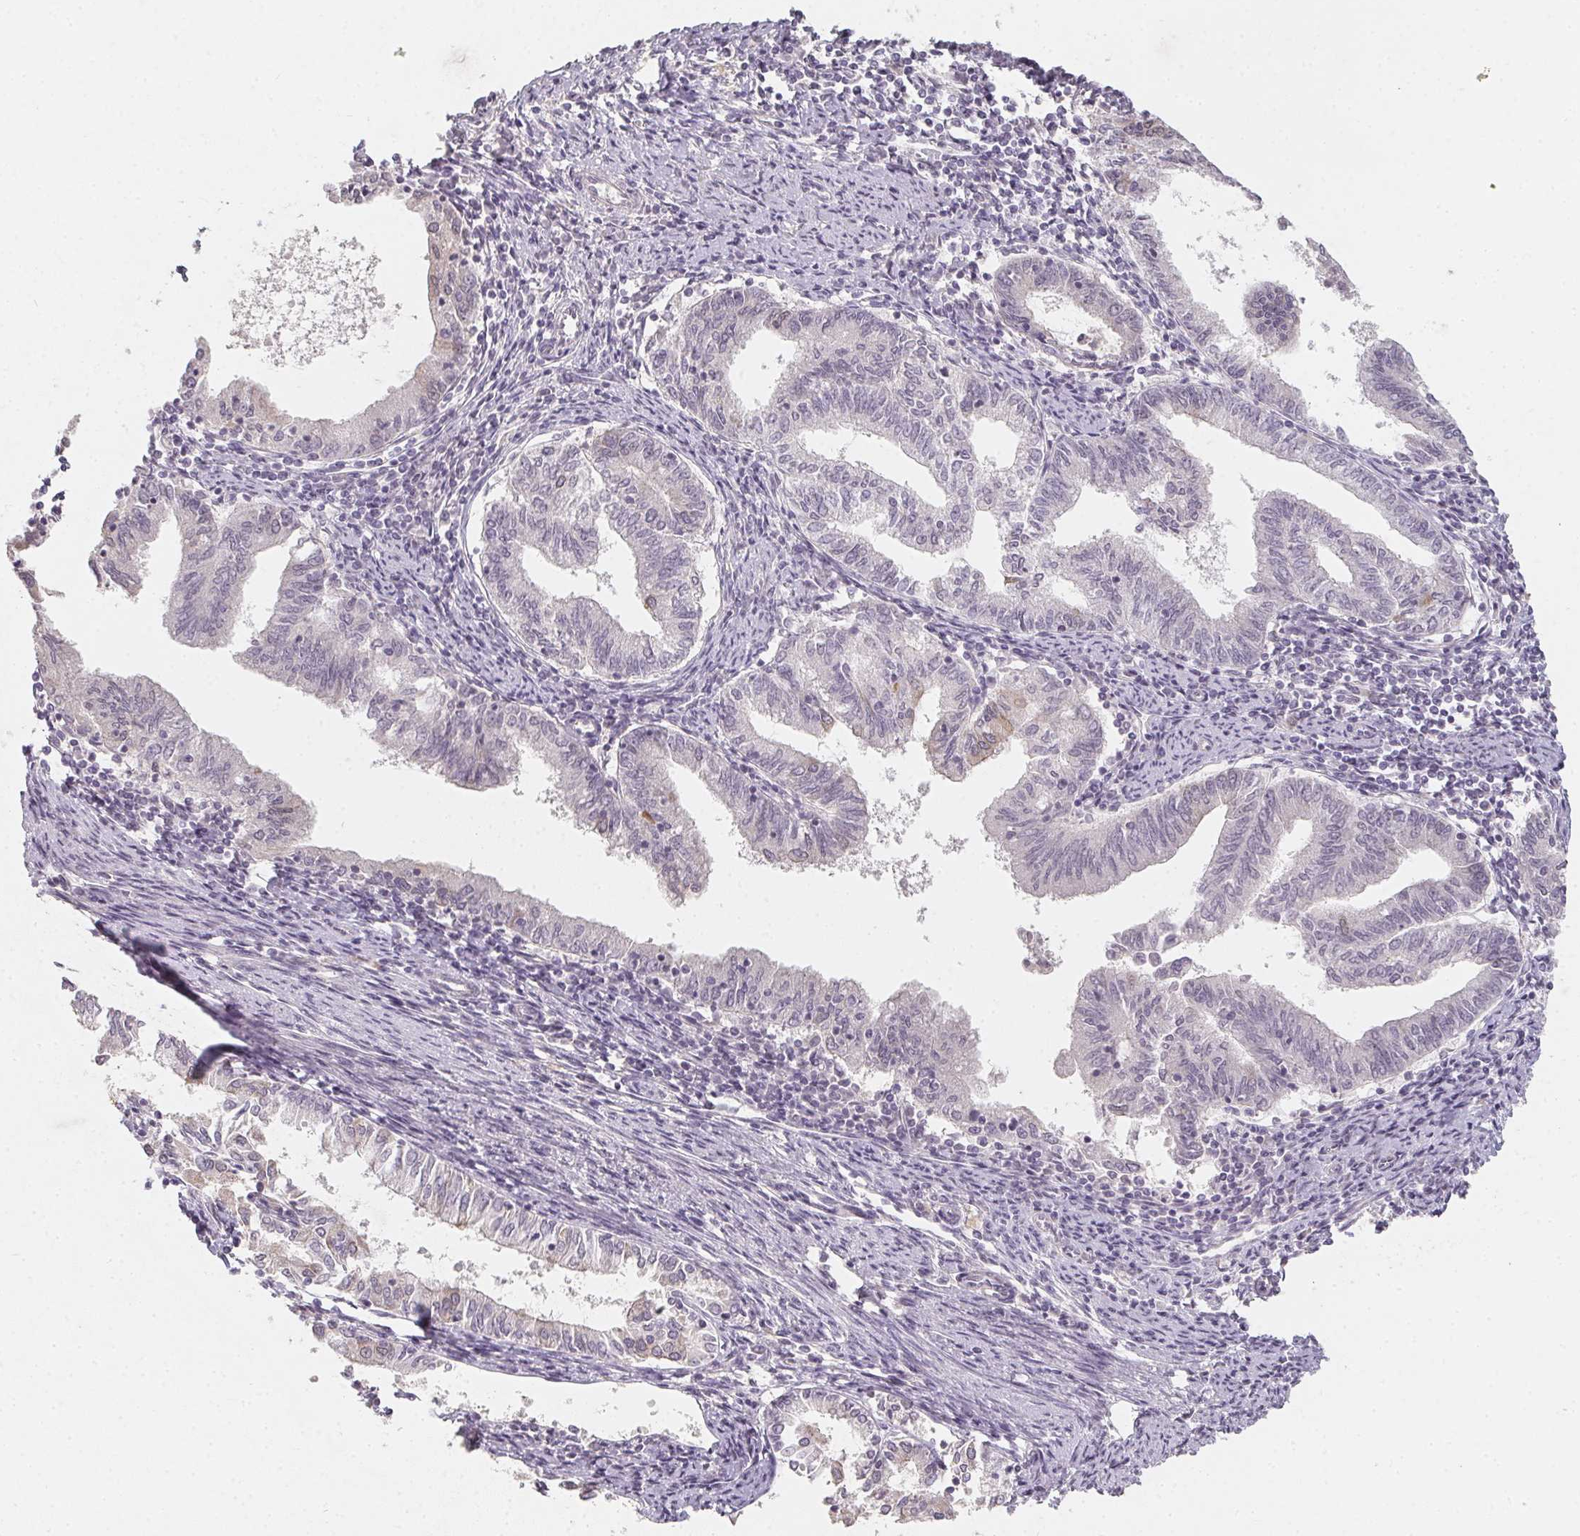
{"staining": {"intensity": "weak", "quantity": "25%-75%", "location": "cytoplasmic/membranous"}, "tissue": "endometrial cancer", "cell_type": "Tumor cells", "image_type": "cancer", "snomed": [{"axis": "morphology", "description": "Adenocarcinoma, NOS"}, {"axis": "topography", "description": "Endometrium"}], "caption": "Brown immunohistochemical staining in human endometrial cancer demonstrates weak cytoplasmic/membranous staining in about 25%-75% of tumor cells.", "gene": "SOAT1", "patient": {"sex": "female", "age": 79}}